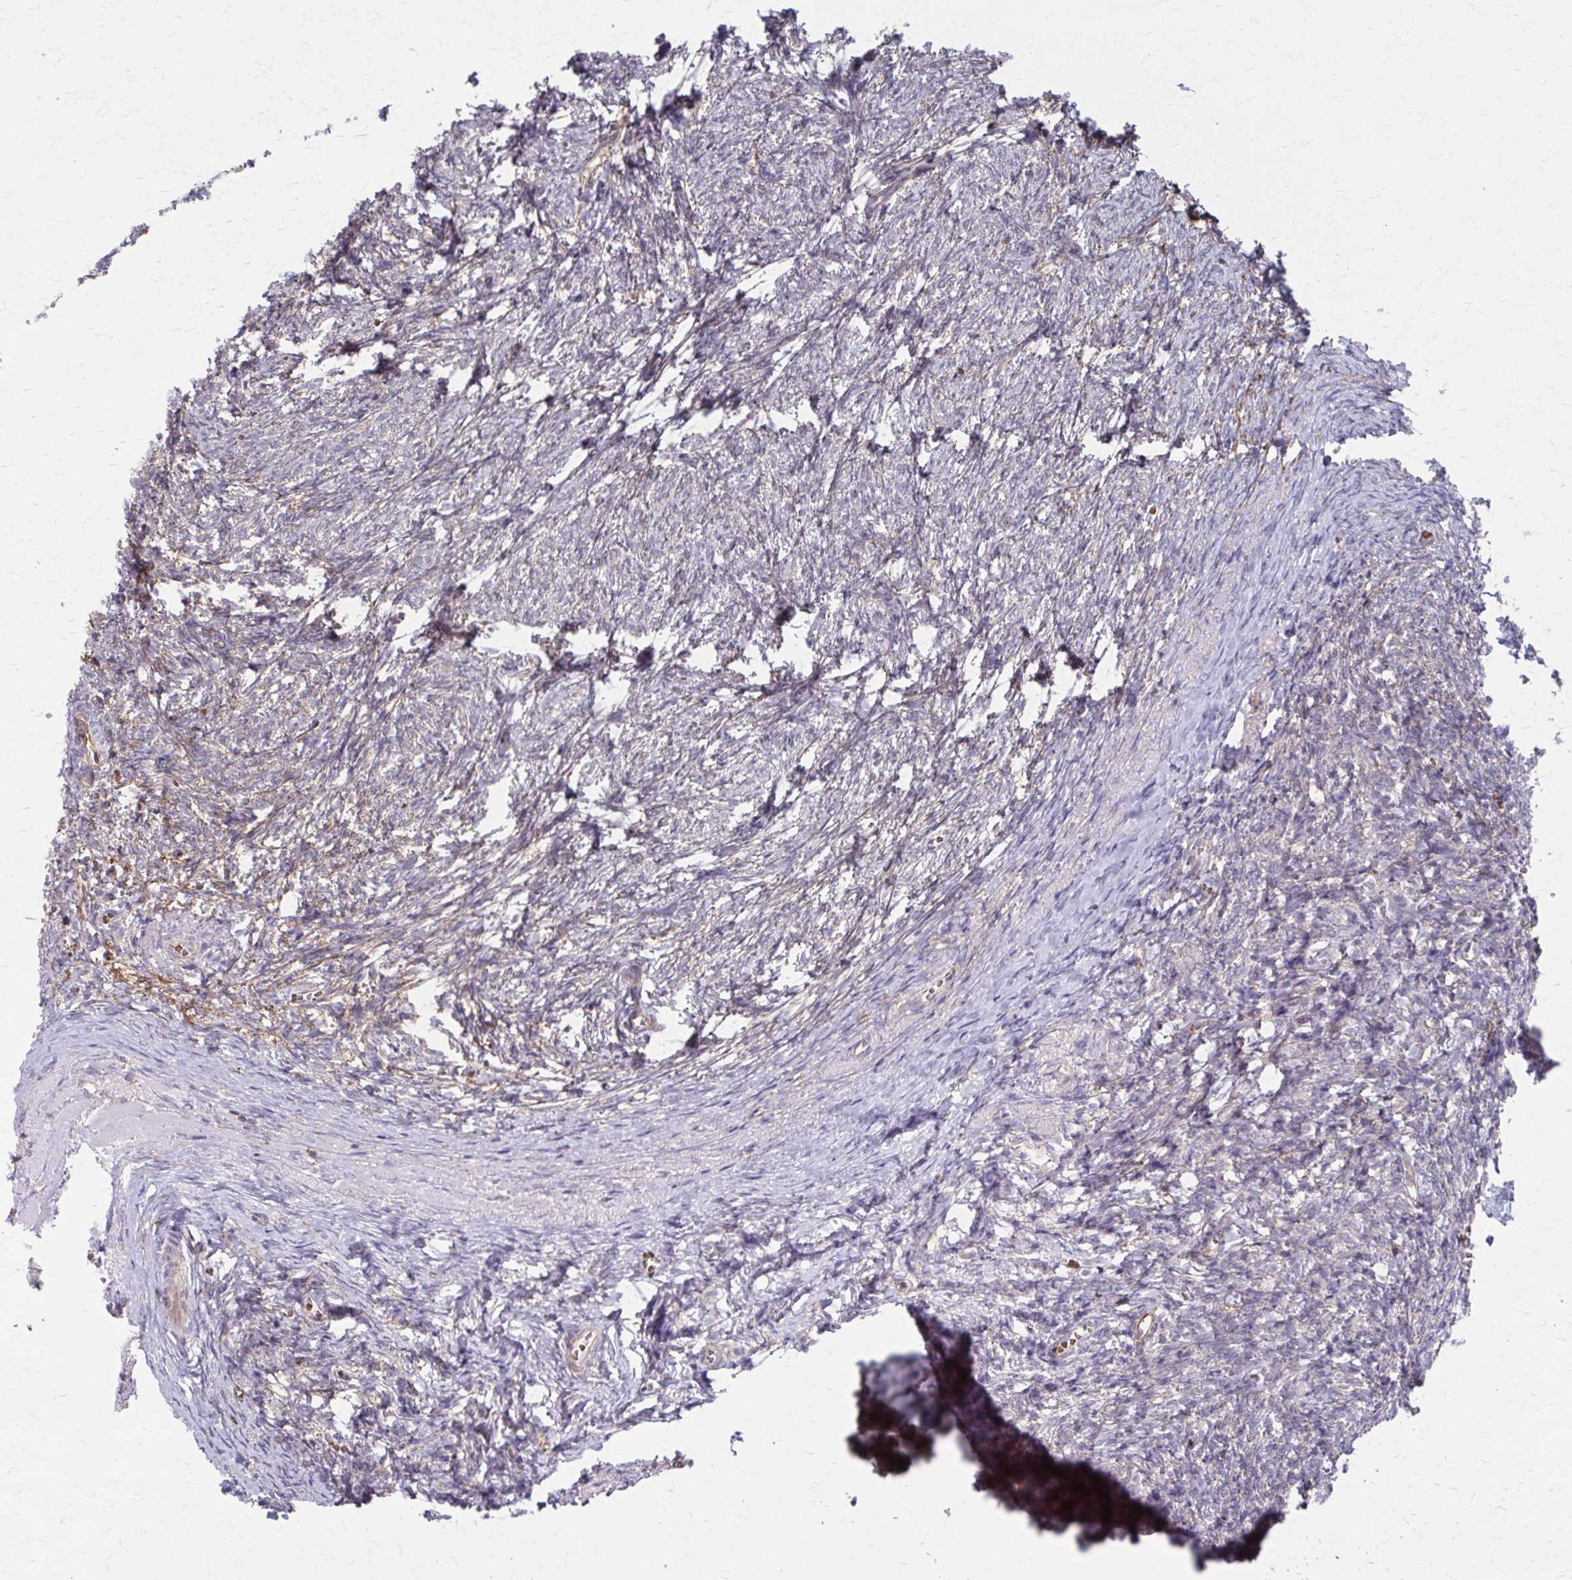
{"staining": {"intensity": "weak", "quantity": "25%-75%", "location": "cytoplasmic/membranous"}, "tissue": "ovary", "cell_type": "Follicle cells", "image_type": "normal", "snomed": [{"axis": "morphology", "description": "Normal tissue, NOS"}, {"axis": "topography", "description": "Ovary"}], "caption": "The micrograph demonstrates a brown stain indicating the presence of a protein in the cytoplasmic/membranous of follicle cells in ovary.", "gene": "MMP14", "patient": {"sex": "female", "age": 41}}